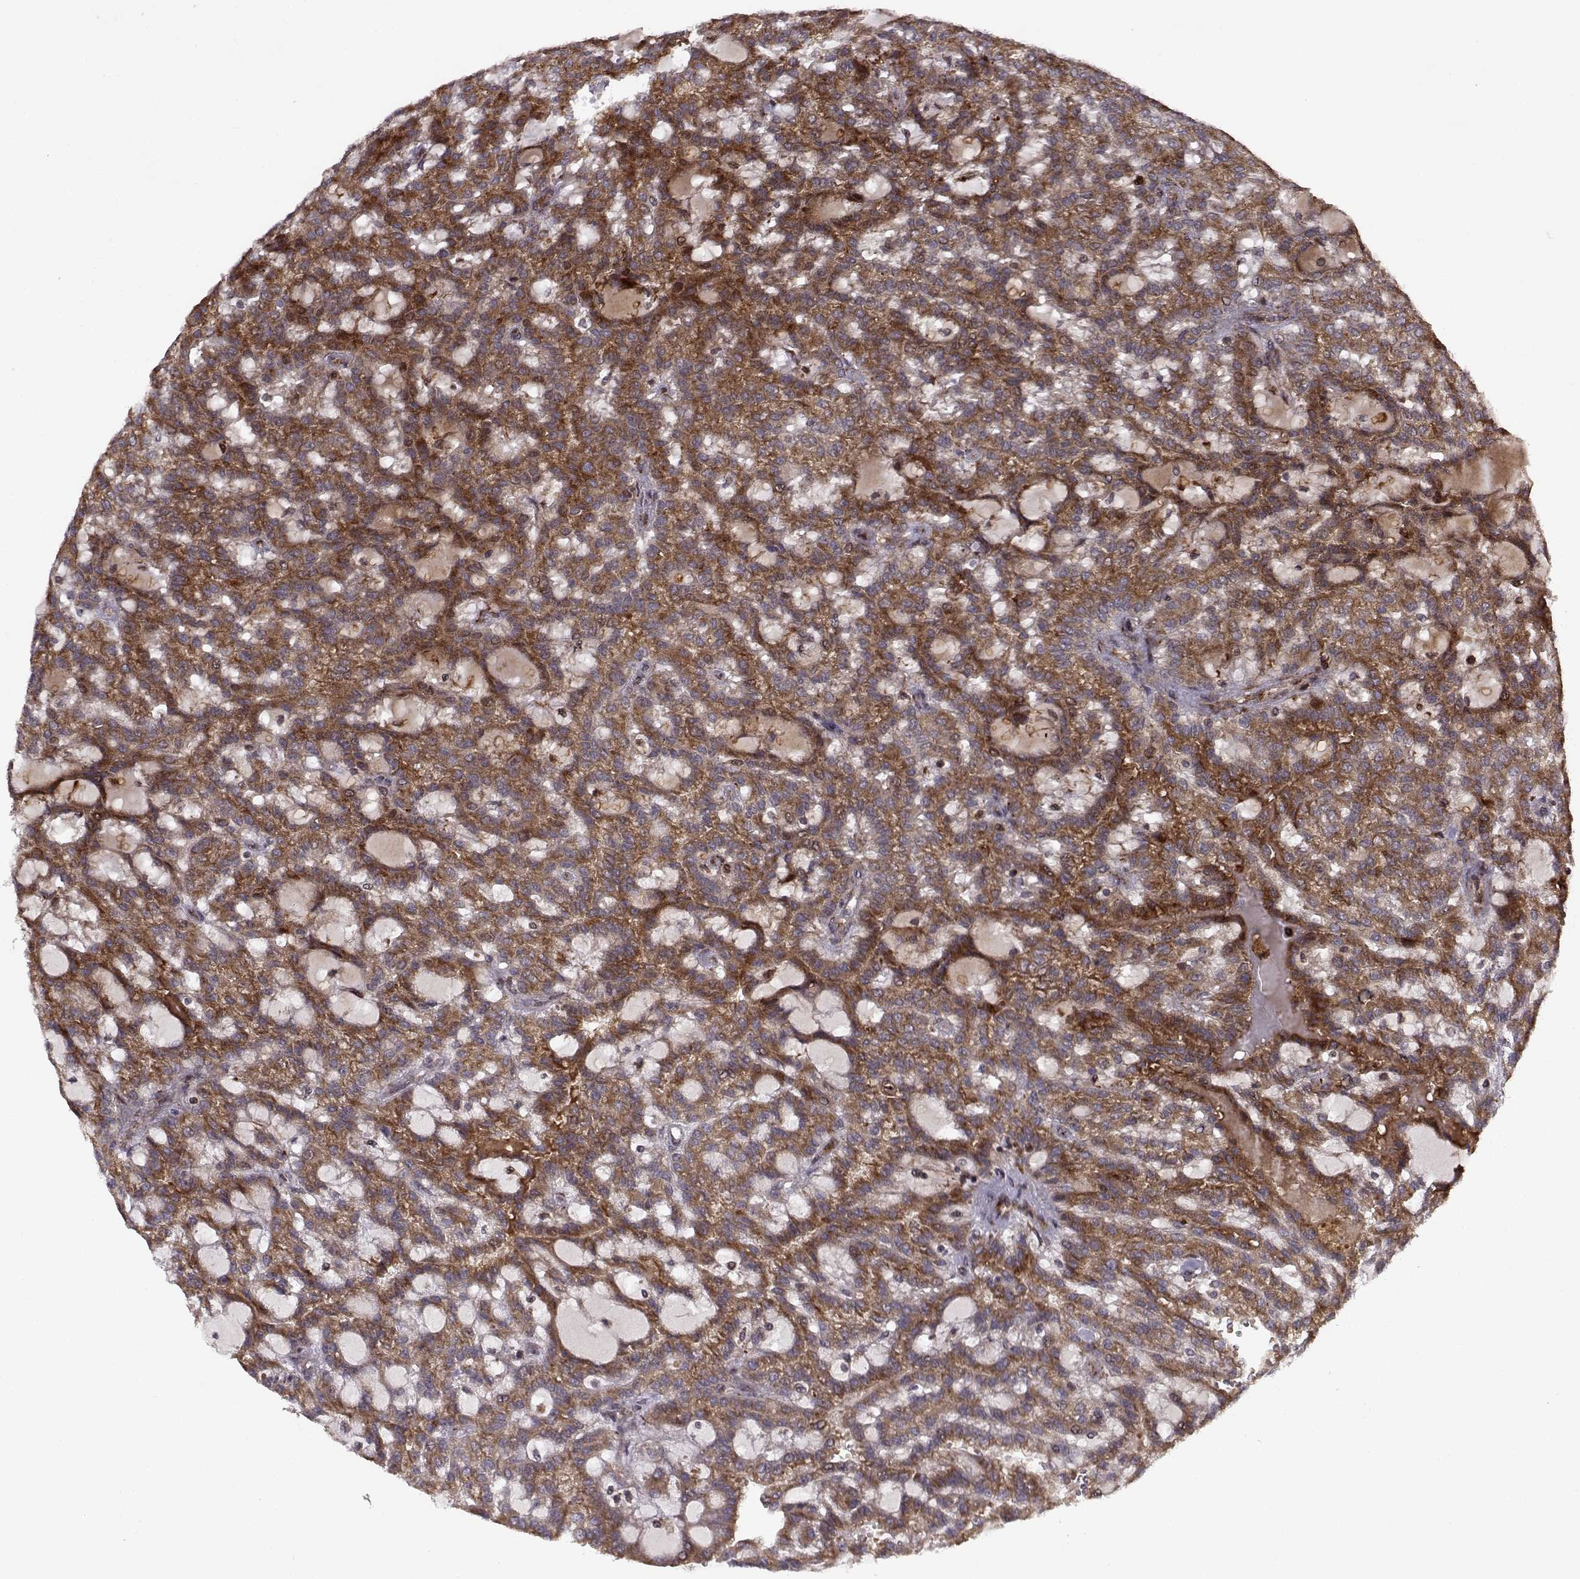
{"staining": {"intensity": "strong", "quantity": ">75%", "location": "cytoplasmic/membranous"}, "tissue": "renal cancer", "cell_type": "Tumor cells", "image_type": "cancer", "snomed": [{"axis": "morphology", "description": "Adenocarcinoma, NOS"}, {"axis": "topography", "description": "Kidney"}], "caption": "Immunohistochemistry (IHC) photomicrograph of neoplastic tissue: human renal adenocarcinoma stained using IHC shows high levels of strong protein expression localized specifically in the cytoplasmic/membranous of tumor cells, appearing as a cytoplasmic/membranous brown color.", "gene": "RPL31", "patient": {"sex": "male", "age": 63}}